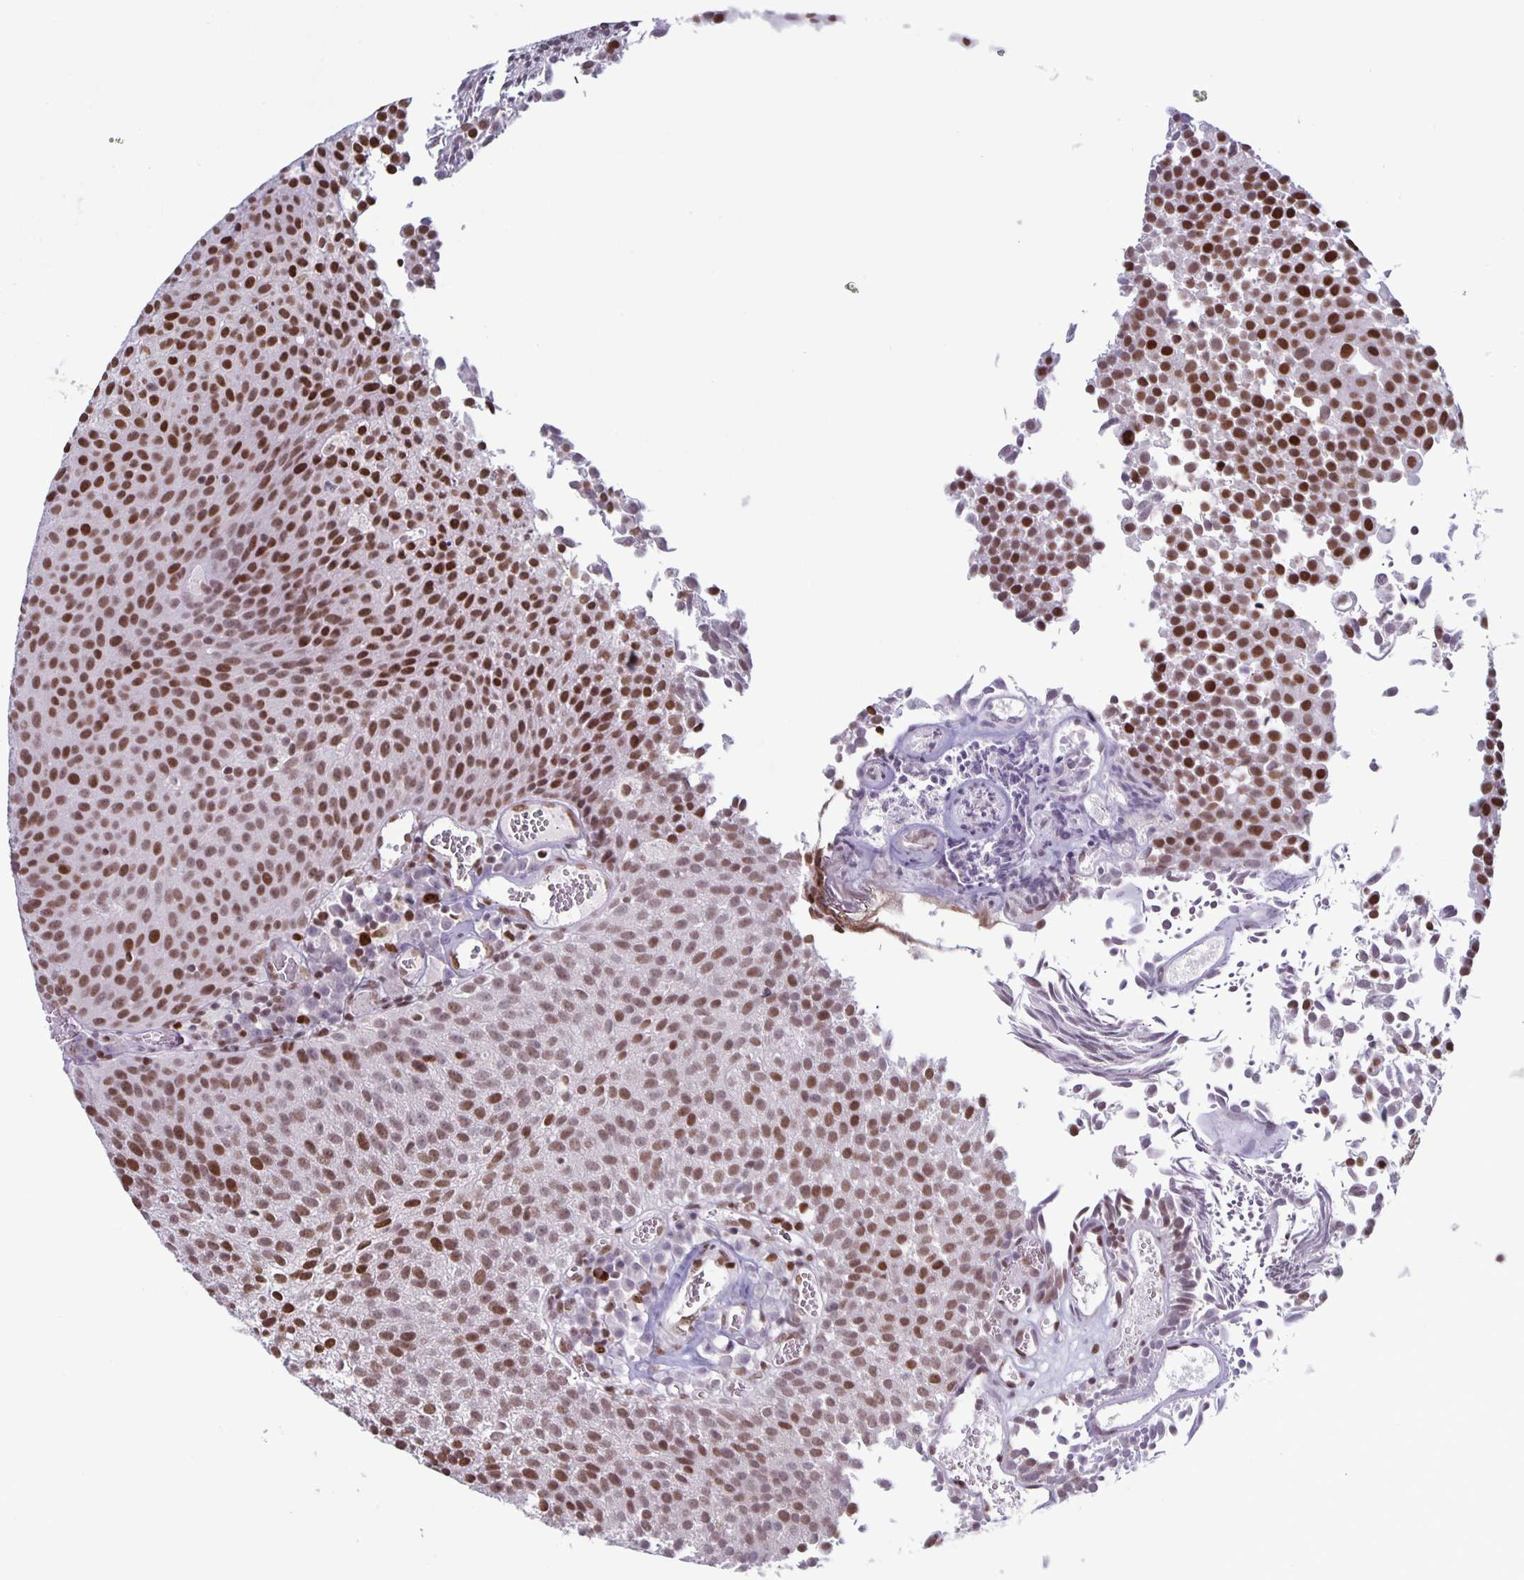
{"staining": {"intensity": "strong", "quantity": ">75%", "location": "nuclear"}, "tissue": "urothelial cancer", "cell_type": "Tumor cells", "image_type": "cancer", "snomed": [{"axis": "morphology", "description": "Urothelial carcinoma, Low grade"}, {"axis": "topography", "description": "Urinary bladder"}], "caption": "Urothelial cancer was stained to show a protein in brown. There is high levels of strong nuclear positivity in about >75% of tumor cells. Immunohistochemistry (ihc) stains the protein in brown and the nuclei are stained blue.", "gene": "JUND", "patient": {"sex": "female", "age": 79}}